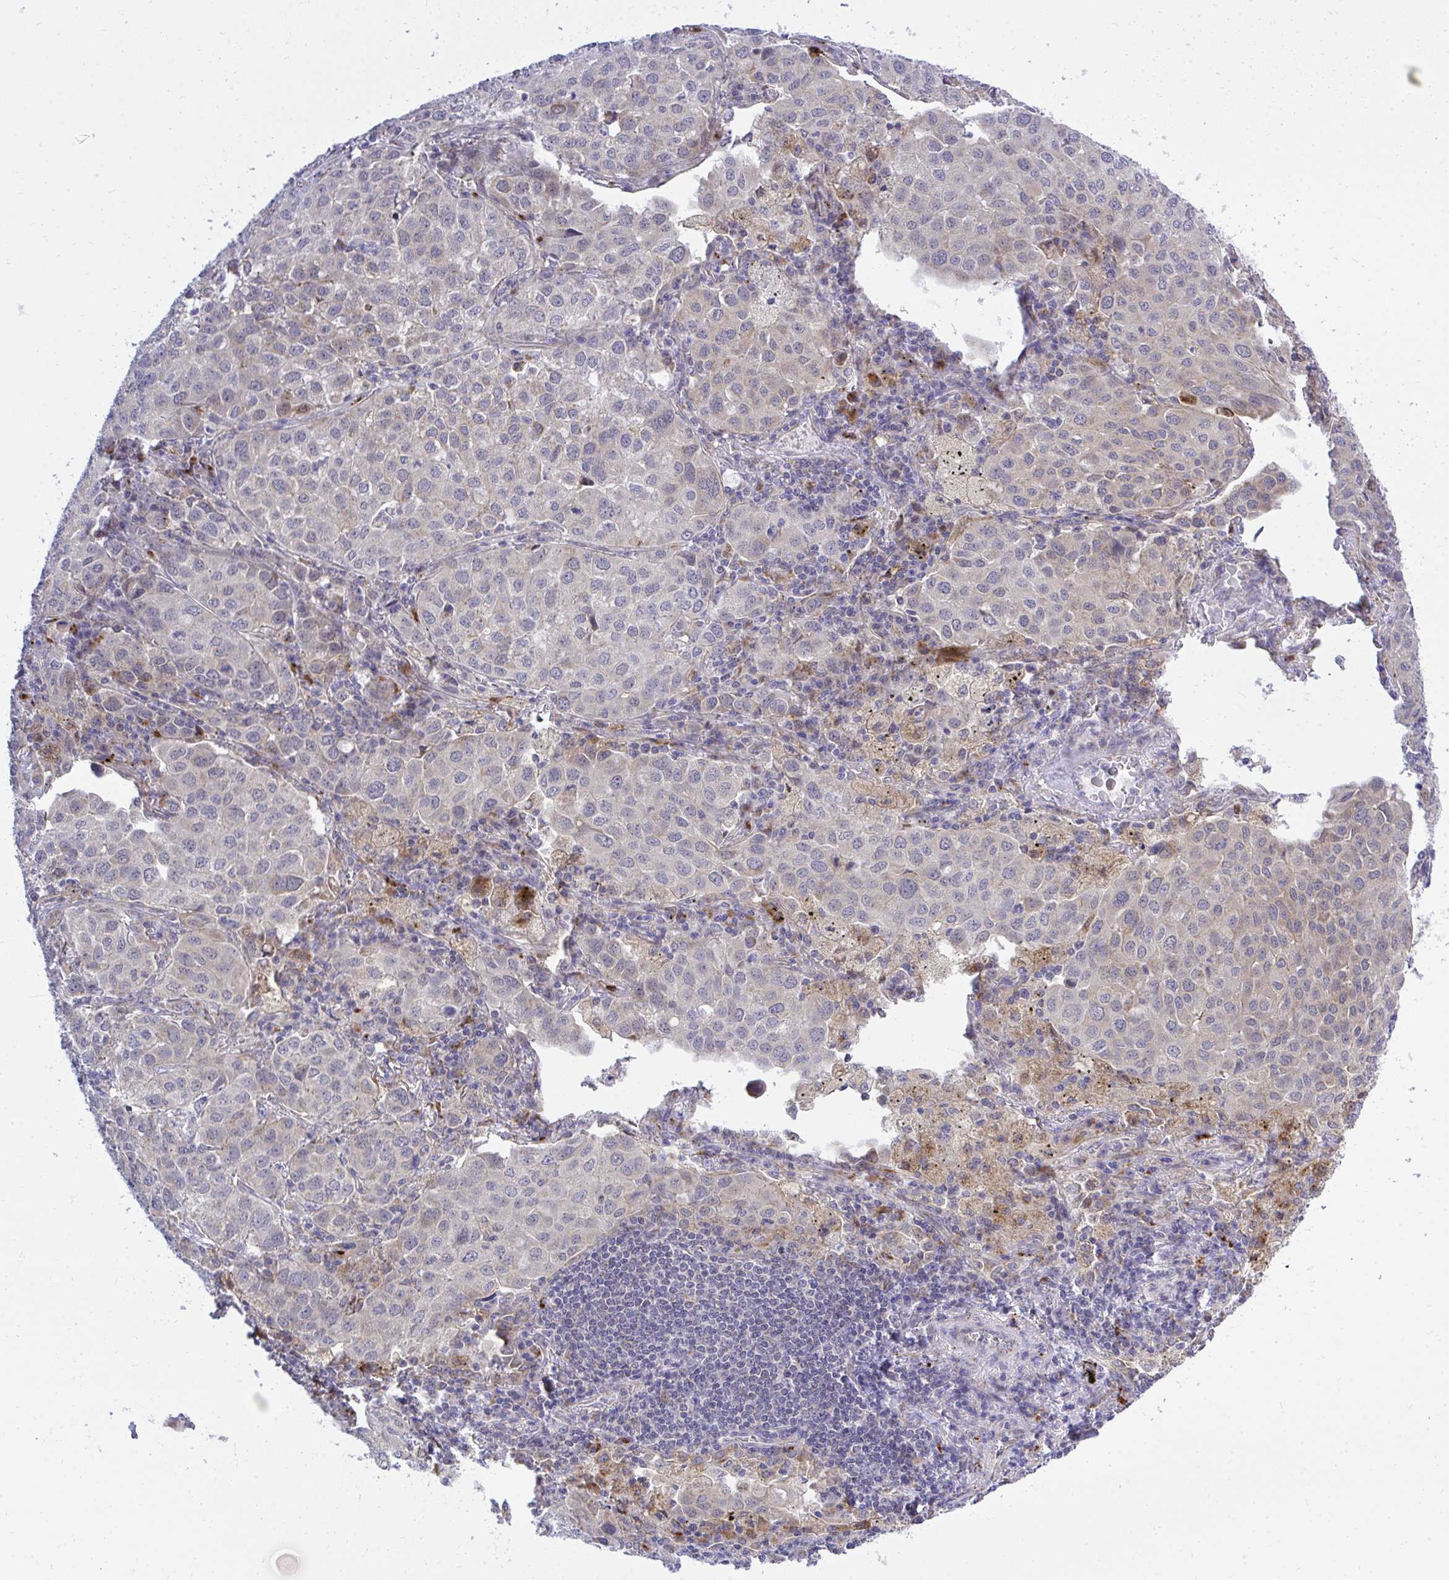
{"staining": {"intensity": "weak", "quantity": "25%-75%", "location": "cytoplasmic/membranous"}, "tissue": "lung cancer", "cell_type": "Tumor cells", "image_type": "cancer", "snomed": [{"axis": "morphology", "description": "Adenocarcinoma, NOS"}, {"axis": "morphology", "description": "Adenocarcinoma, metastatic, NOS"}, {"axis": "topography", "description": "Lymph node"}, {"axis": "topography", "description": "Lung"}], "caption": "Lung adenocarcinoma tissue demonstrates weak cytoplasmic/membranous expression in about 25%-75% of tumor cells, visualized by immunohistochemistry.", "gene": "XAF1", "patient": {"sex": "female", "age": 65}}